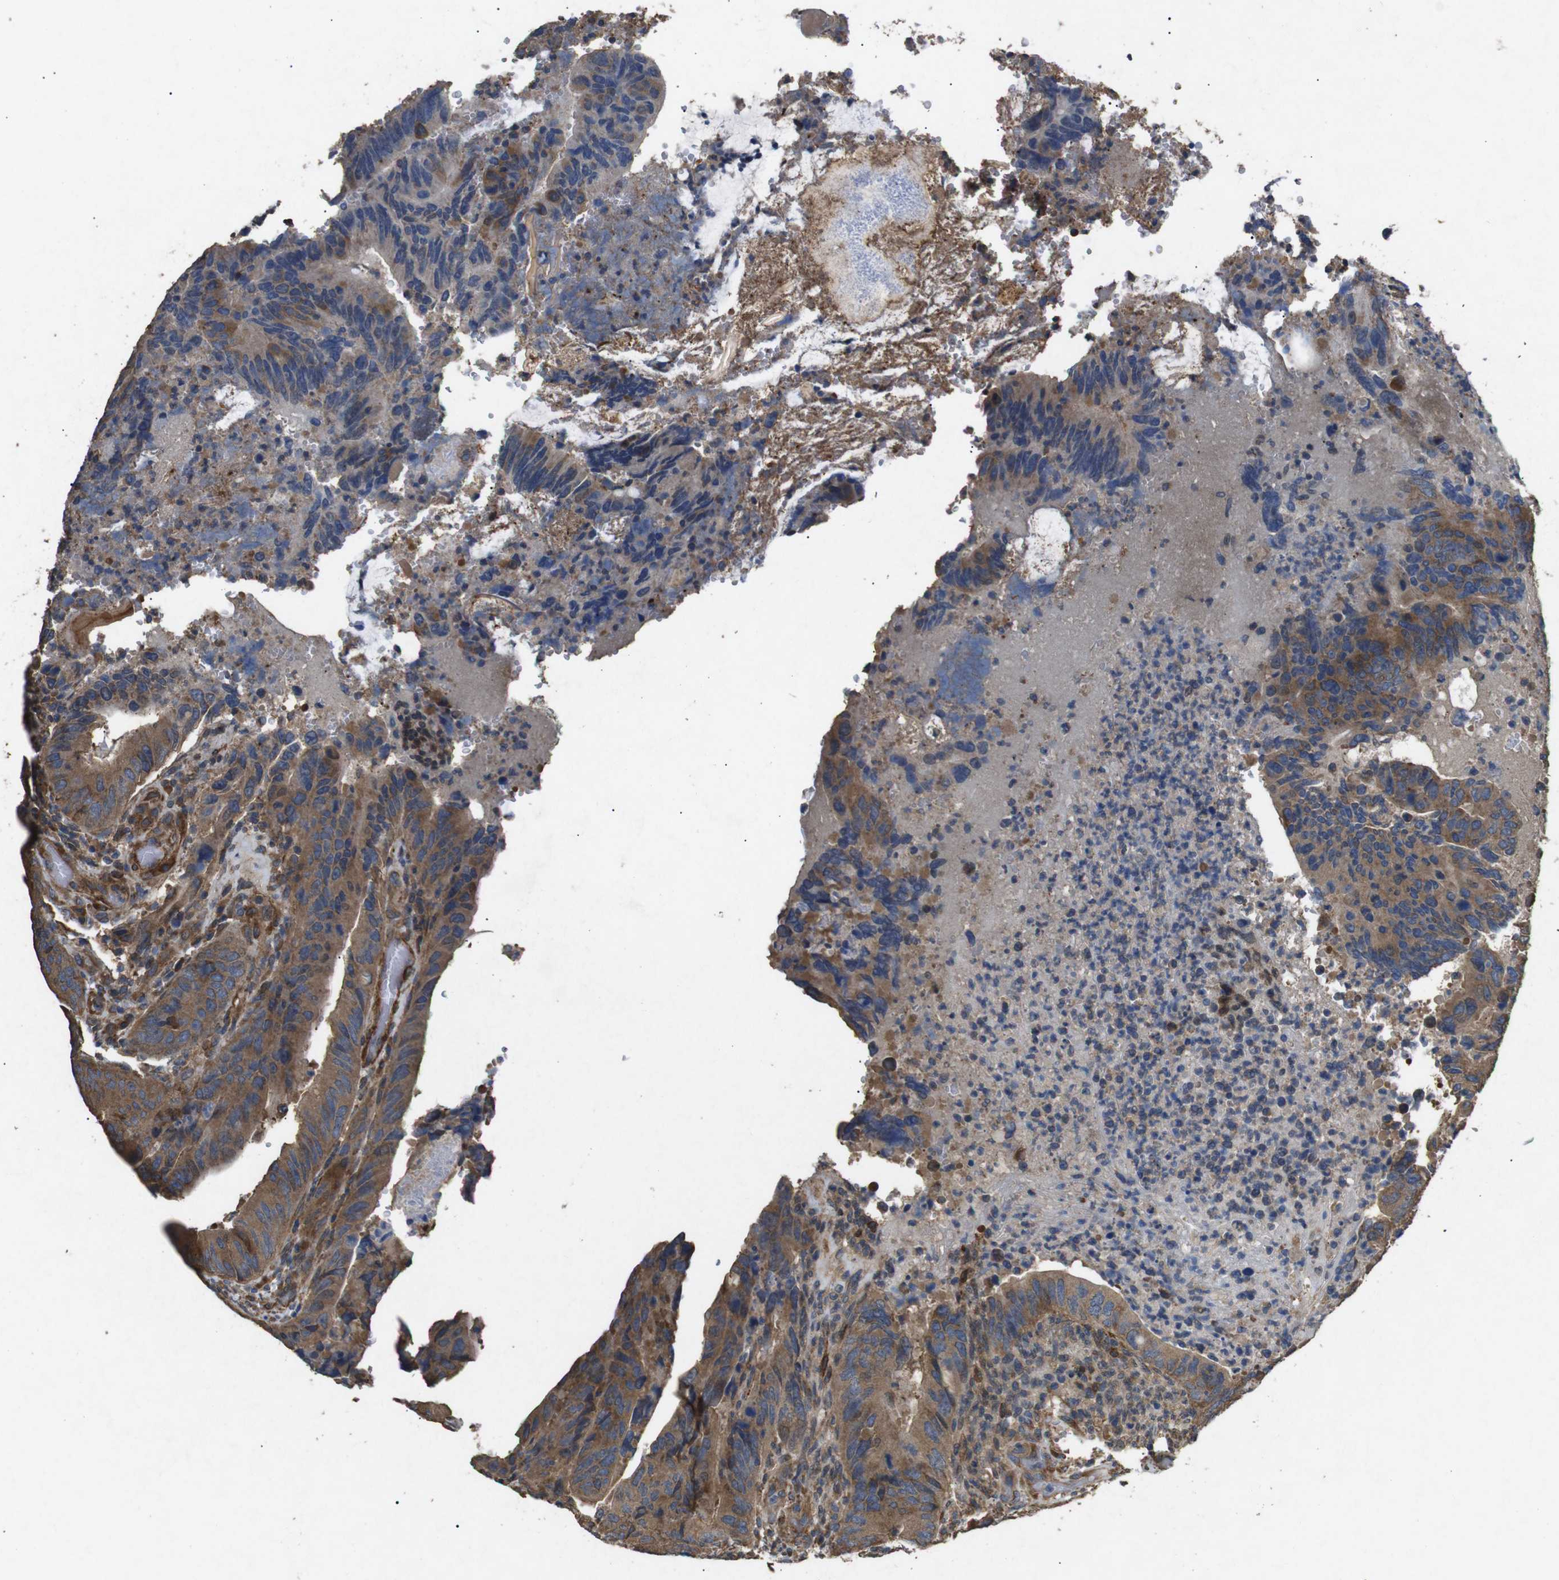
{"staining": {"intensity": "moderate", "quantity": ">75%", "location": "cytoplasmic/membranous"}, "tissue": "colorectal cancer", "cell_type": "Tumor cells", "image_type": "cancer", "snomed": [{"axis": "morphology", "description": "Normal tissue, NOS"}, {"axis": "morphology", "description": "Adenocarcinoma, NOS"}, {"axis": "topography", "description": "Colon"}], "caption": "Colorectal cancer (adenocarcinoma) stained for a protein (brown) demonstrates moderate cytoplasmic/membranous positive staining in approximately >75% of tumor cells.", "gene": "BNIP3", "patient": {"sex": "male", "age": 56}}